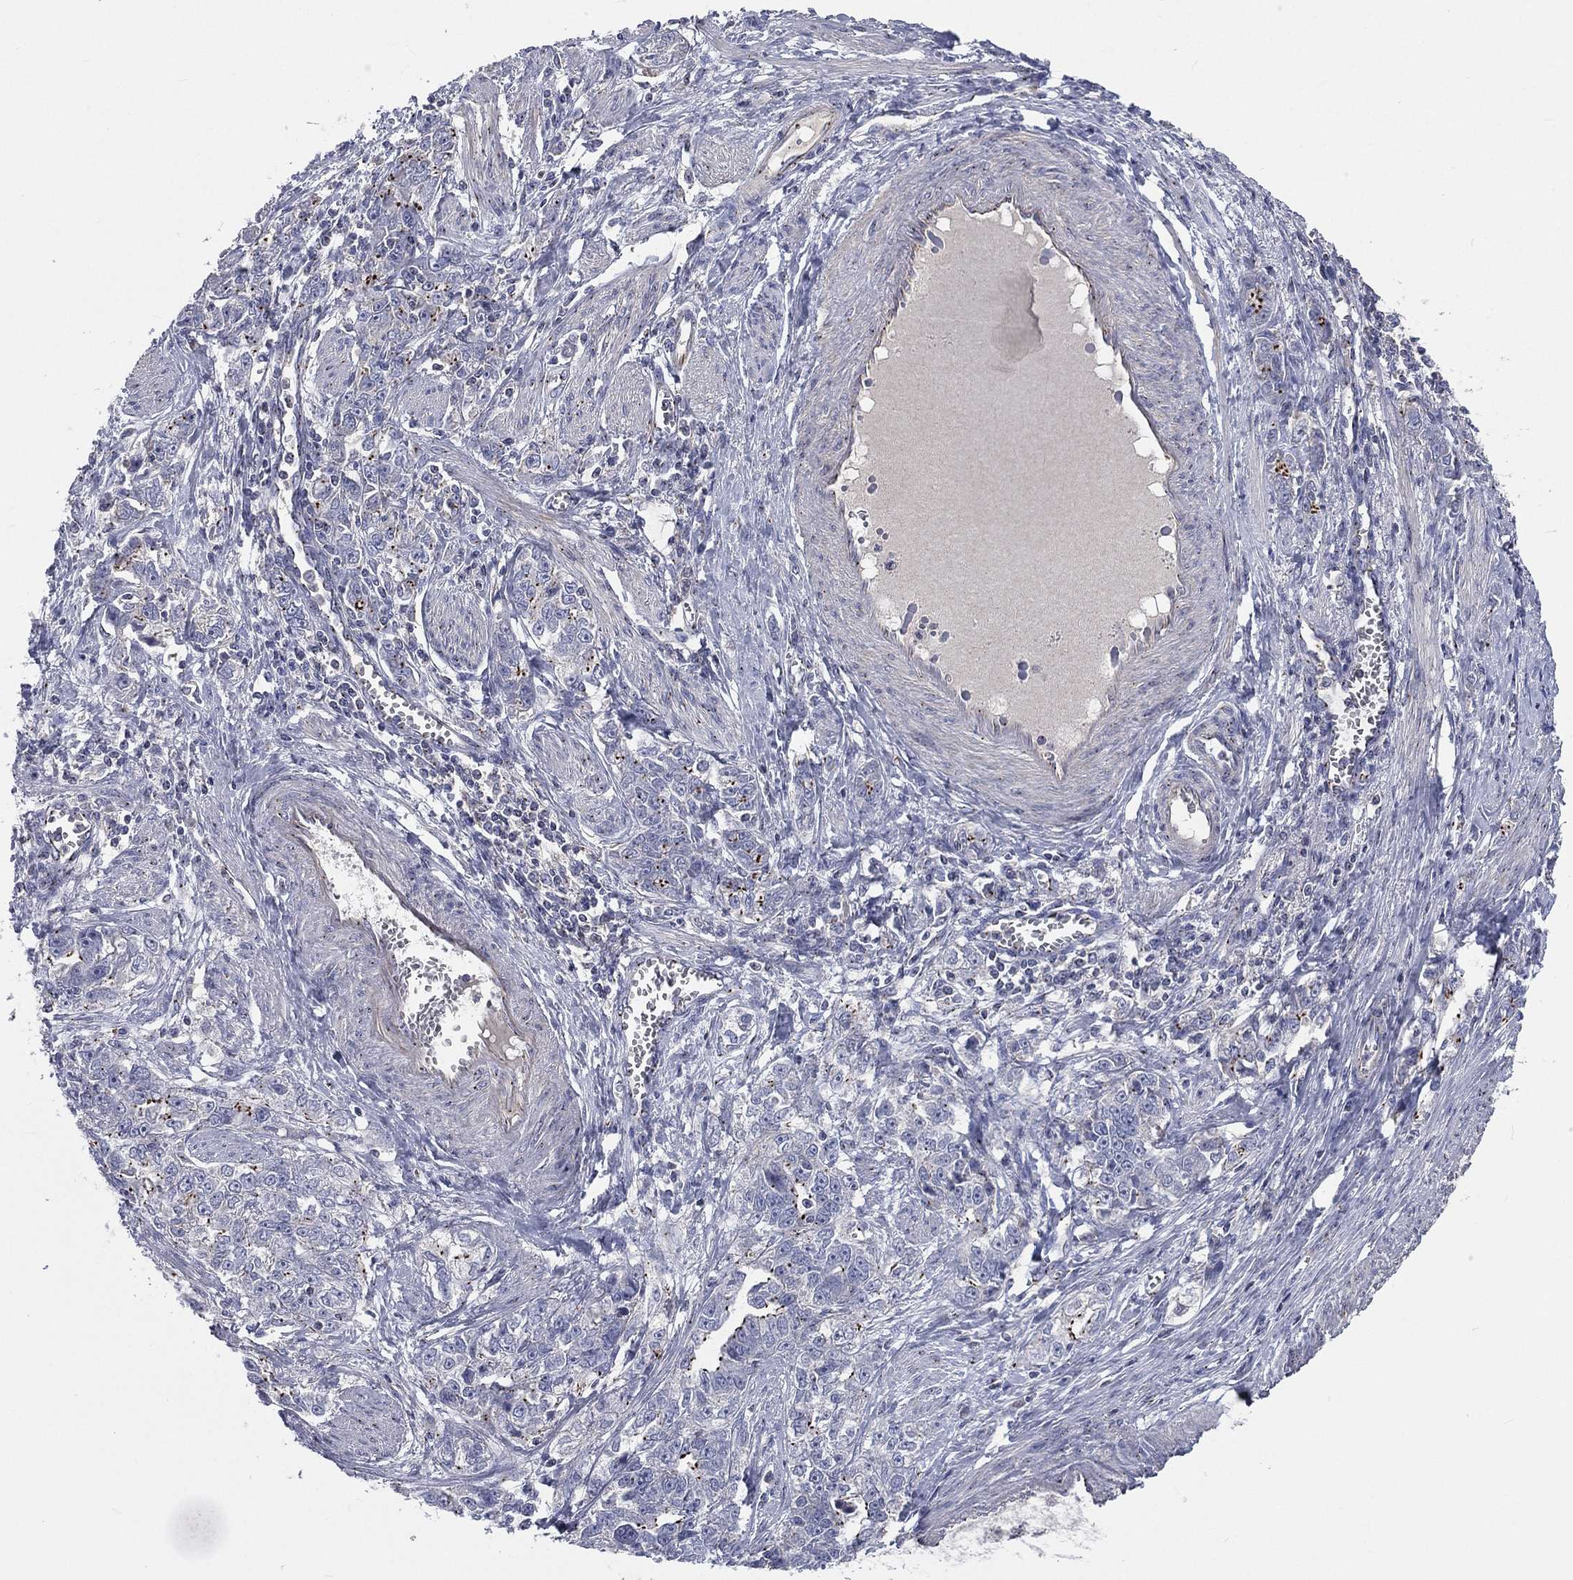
{"staining": {"intensity": "moderate", "quantity": "<25%", "location": "cytoplasmic/membranous"}, "tissue": "ovarian cancer", "cell_type": "Tumor cells", "image_type": "cancer", "snomed": [{"axis": "morphology", "description": "Cystadenocarcinoma, serous, NOS"}, {"axis": "topography", "description": "Ovary"}], "caption": "Protein staining of serous cystadenocarcinoma (ovarian) tissue demonstrates moderate cytoplasmic/membranous expression in approximately <25% of tumor cells.", "gene": "CROCC", "patient": {"sex": "female", "age": 51}}